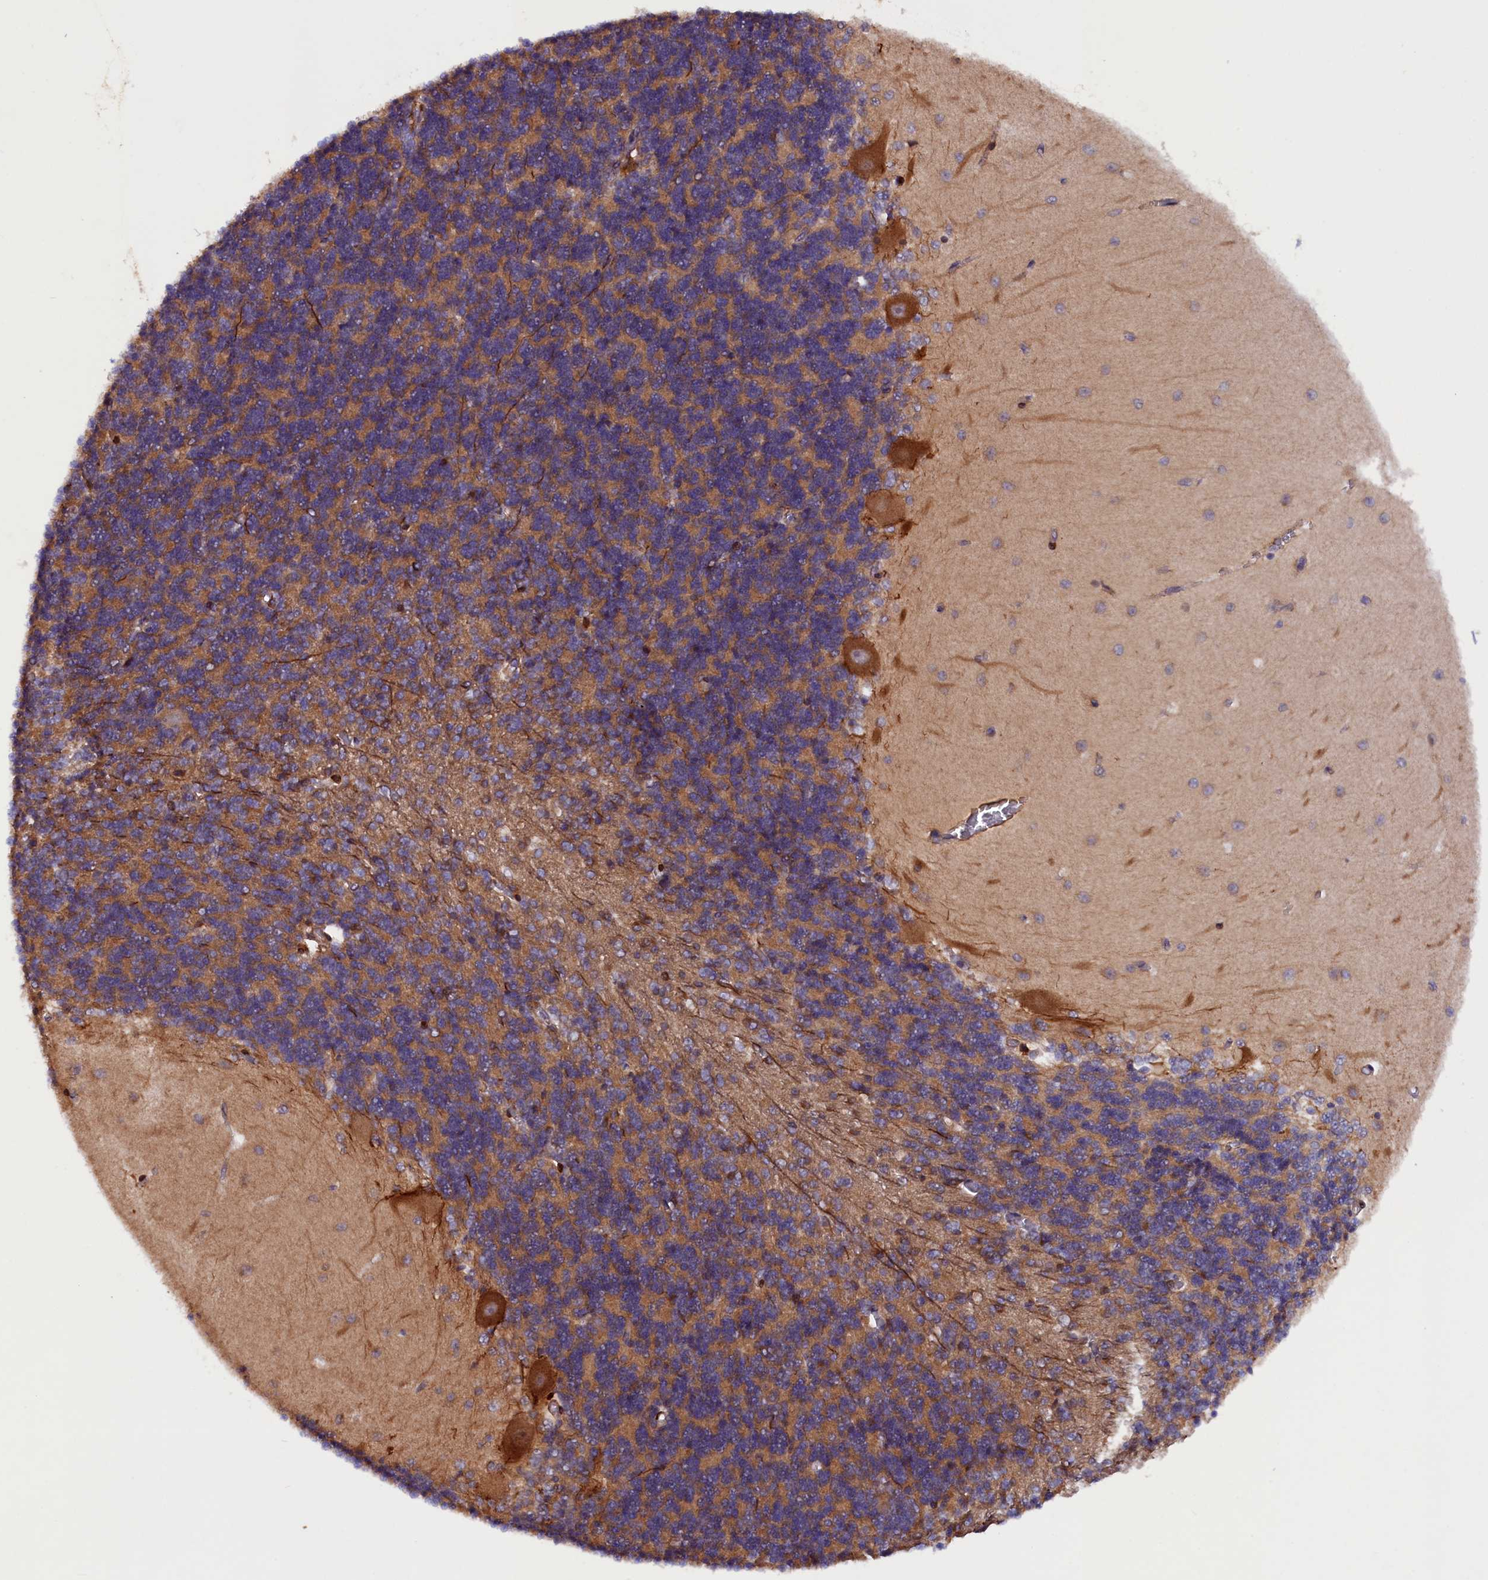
{"staining": {"intensity": "moderate", "quantity": ">75%", "location": "cytoplasmic/membranous"}, "tissue": "cerebellum", "cell_type": "Cells in granular layer", "image_type": "normal", "snomed": [{"axis": "morphology", "description": "Normal tissue, NOS"}, {"axis": "topography", "description": "Cerebellum"}], "caption": "Cerebellum stained for a protein displays moderate cytoplasmic/membranous positivity in cells in granular layer.", "gene": "ARRDC4", "patient": {"sex": "male", "age": 37}}